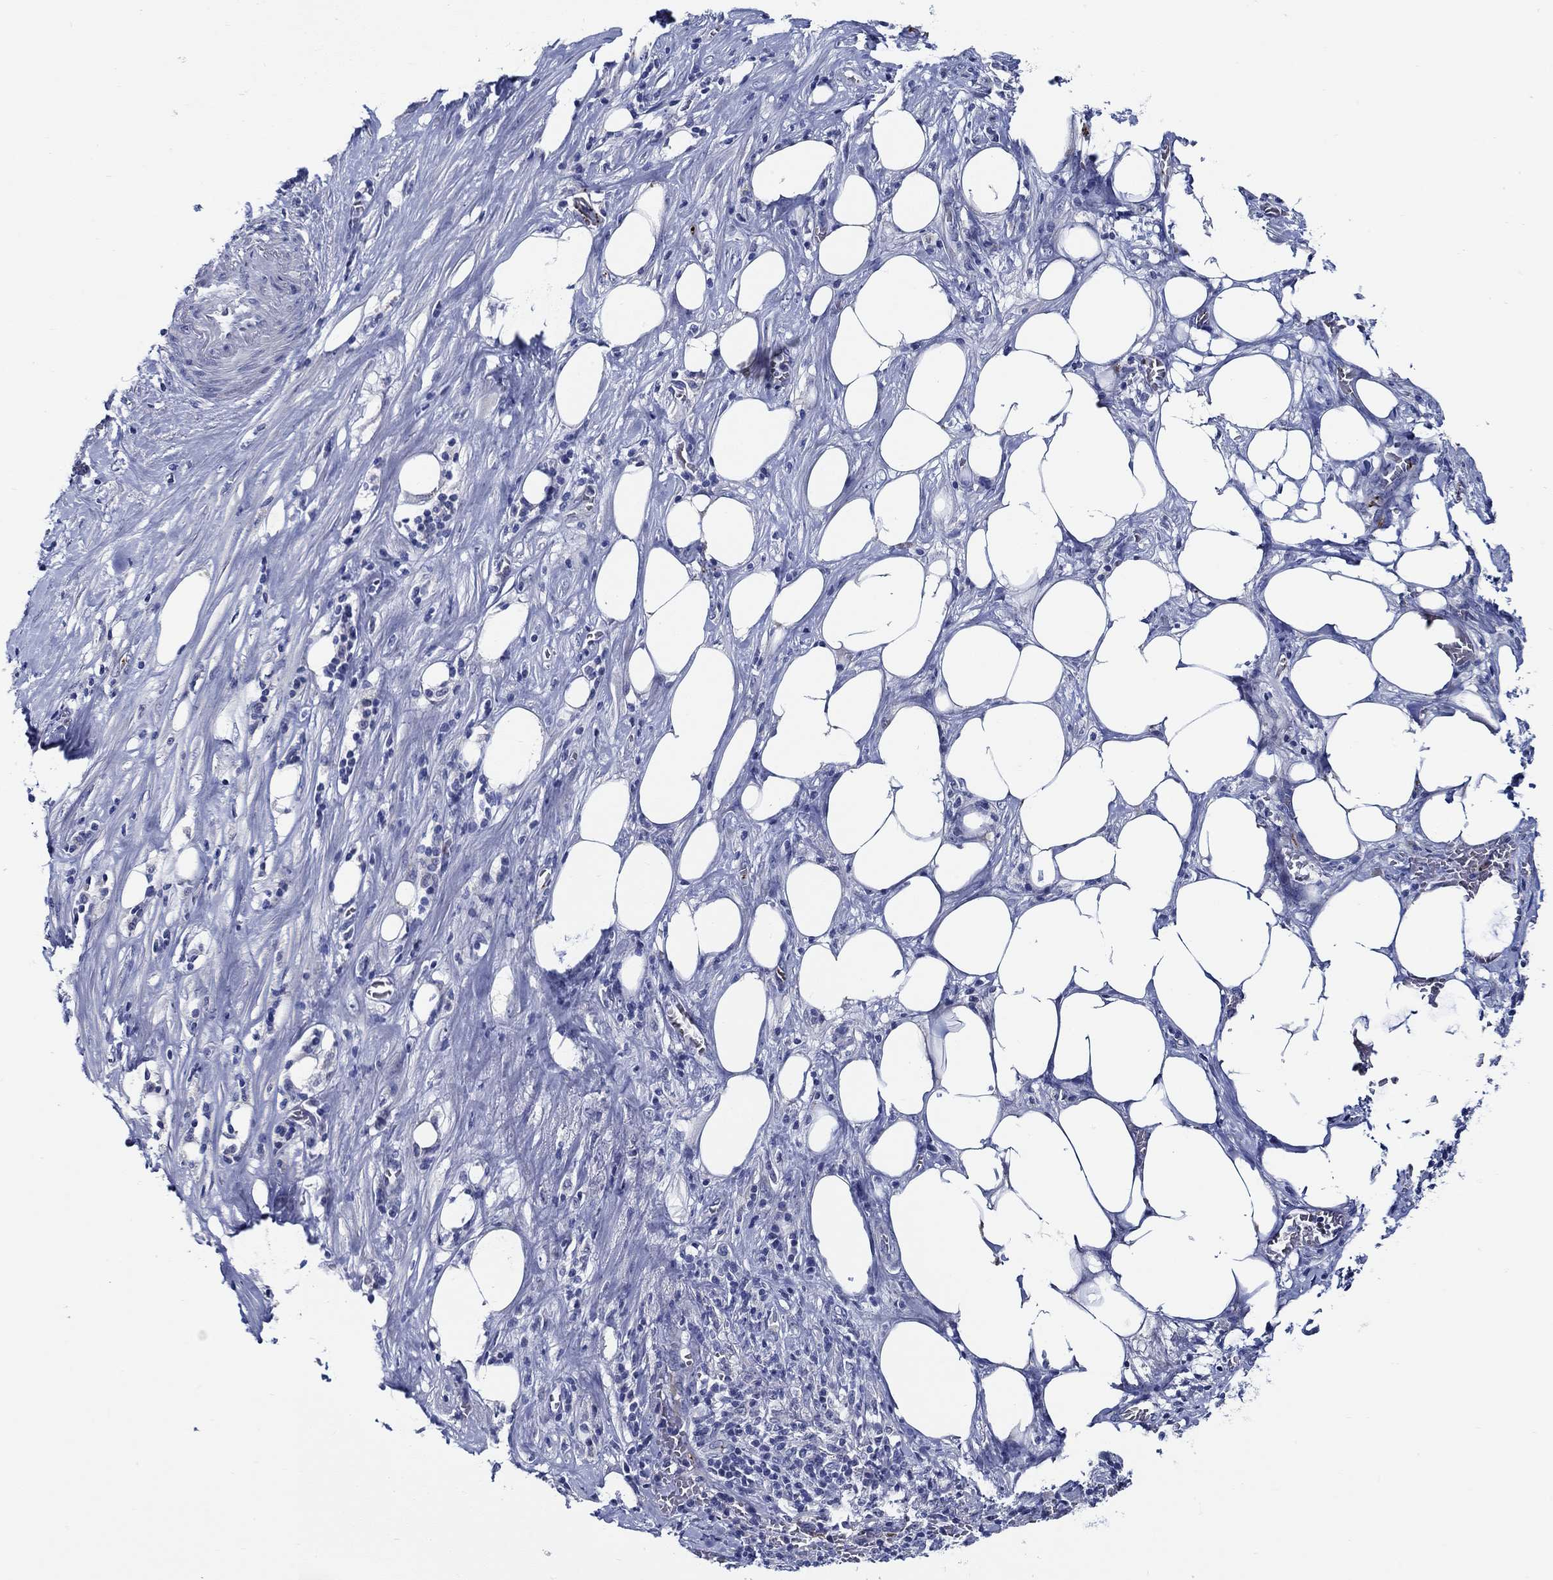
{"staining": {"intensity": "negative", "quantity": "none", "location": "none"}, "tissue": "pancreatic cancer", "cell_type": "Tumor cells", "image_type": "cancer", "snomed": [{"axis": "morphology", "description": "Adenocarcinoma, NOS"}, {"axis": "topography", "description": "Pancreas"}], "caption": "High power microscopy histopathology image of an immunohistochemistry photomicrograph of pancreatic adenocarcinoma, revealing no significant expression in tumor cells.", "gene": "ALOX12", "patient": {"sex": "male", "age": 57}}